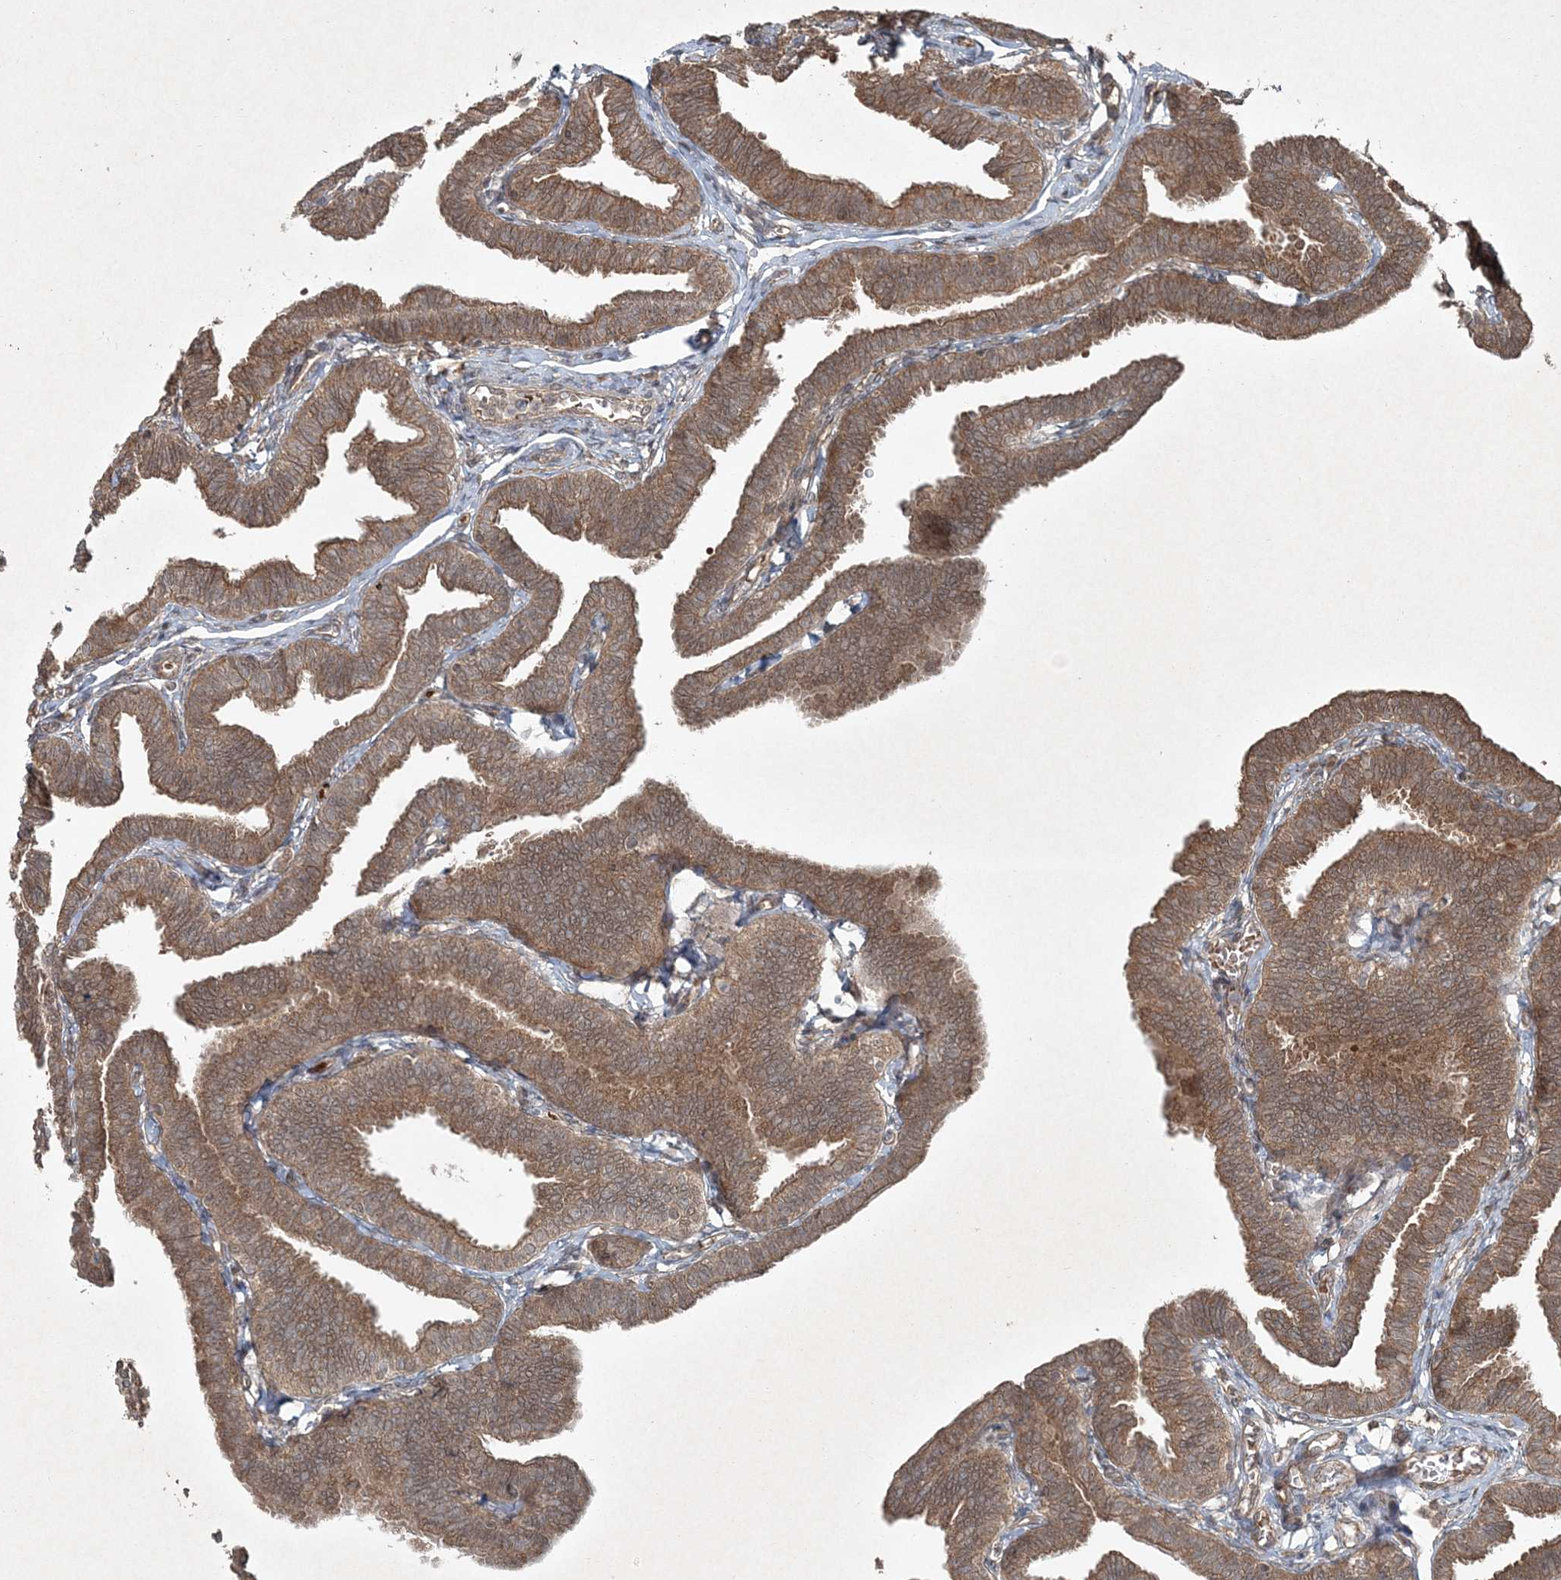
{"staining": {"intensity": "moderate", "quantity": ">75%", "location": "cytoplasmic/membranous"}, "tissue": "fallopian tube", "cell_type": "Glandular cells", "image_type": "normal", "snomed": [{"axis": "morphology", "description": "Normal tissue, NOS"}, {"axis": "topography", "description": "Fallopian tube"}, {"axis": "topography", "description": "Ovary"}], "caption": "Fallopian tube stained for a protein (brown) reveals moderate cytoplasmic/membranous positive positivity in about >75% of glandular cells.", "gene": "FBXL17", "patient": {"sex": "female", "age": 23}}